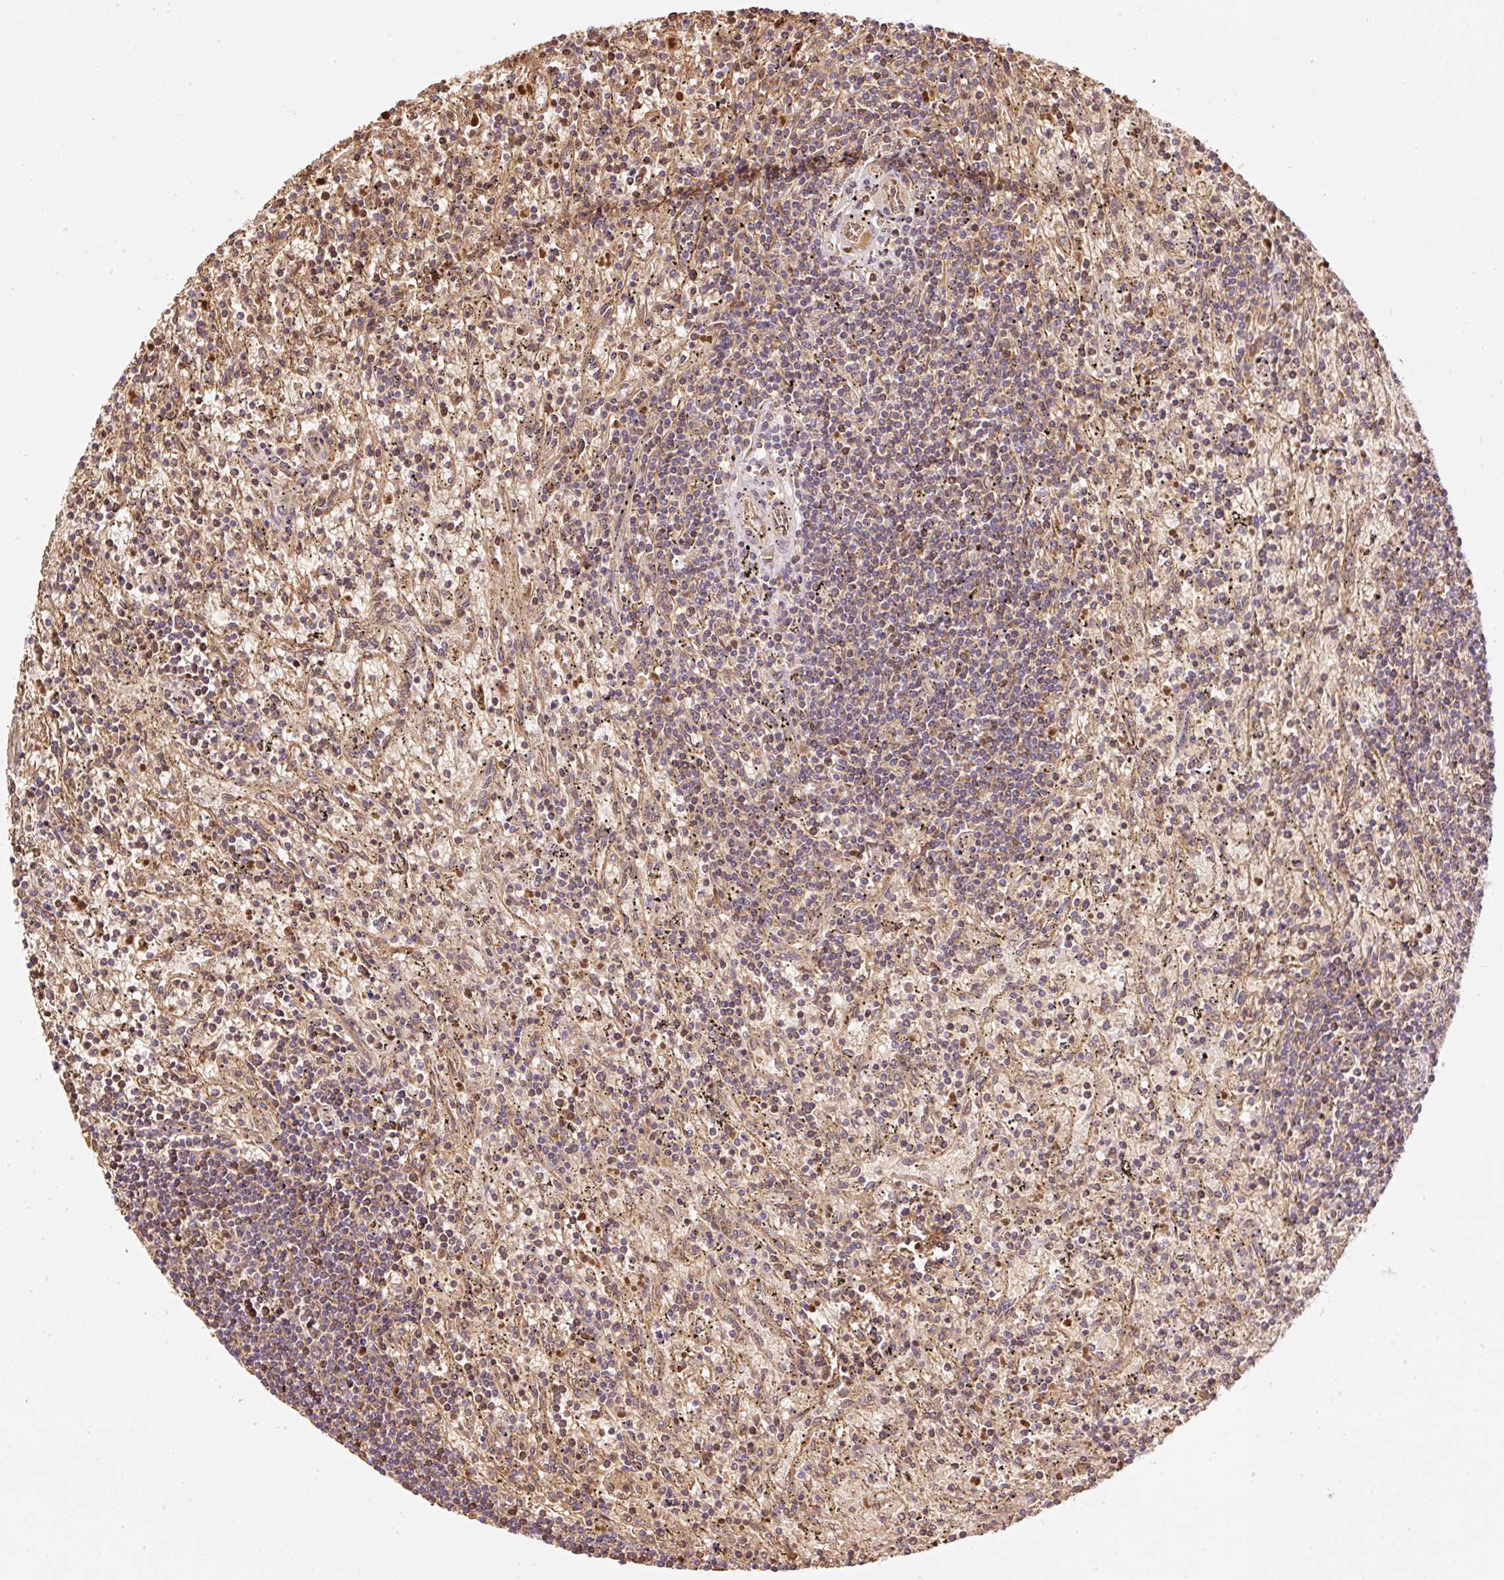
{"staining": {"intensity": "moderate", "quantity": "25%-75%", "location": "cytoplasmic/membranous"}, "tissue": "lymphoma", "cell_type": "Tumor cells", "image_type": "cancer", "snomed": [{"axis": "morphology", "description": "Malignant lymphoma, non-Hodgkin's type, Low grade"}, {"axis": "topography", "description": "Spleen"}], "caption": "Immunohistochemistry (IHC) photomicrograph of human malignant lymphoma, non-Hodgkin's type (low-grade) stained for a protein (brown), which exhibits medium levels of moderate cytoplasmic/membranous expression in approximately 25%-75% of tumor cells.", "gene": "ADCY4", "patient": {"sex": "male", "age": 76}}